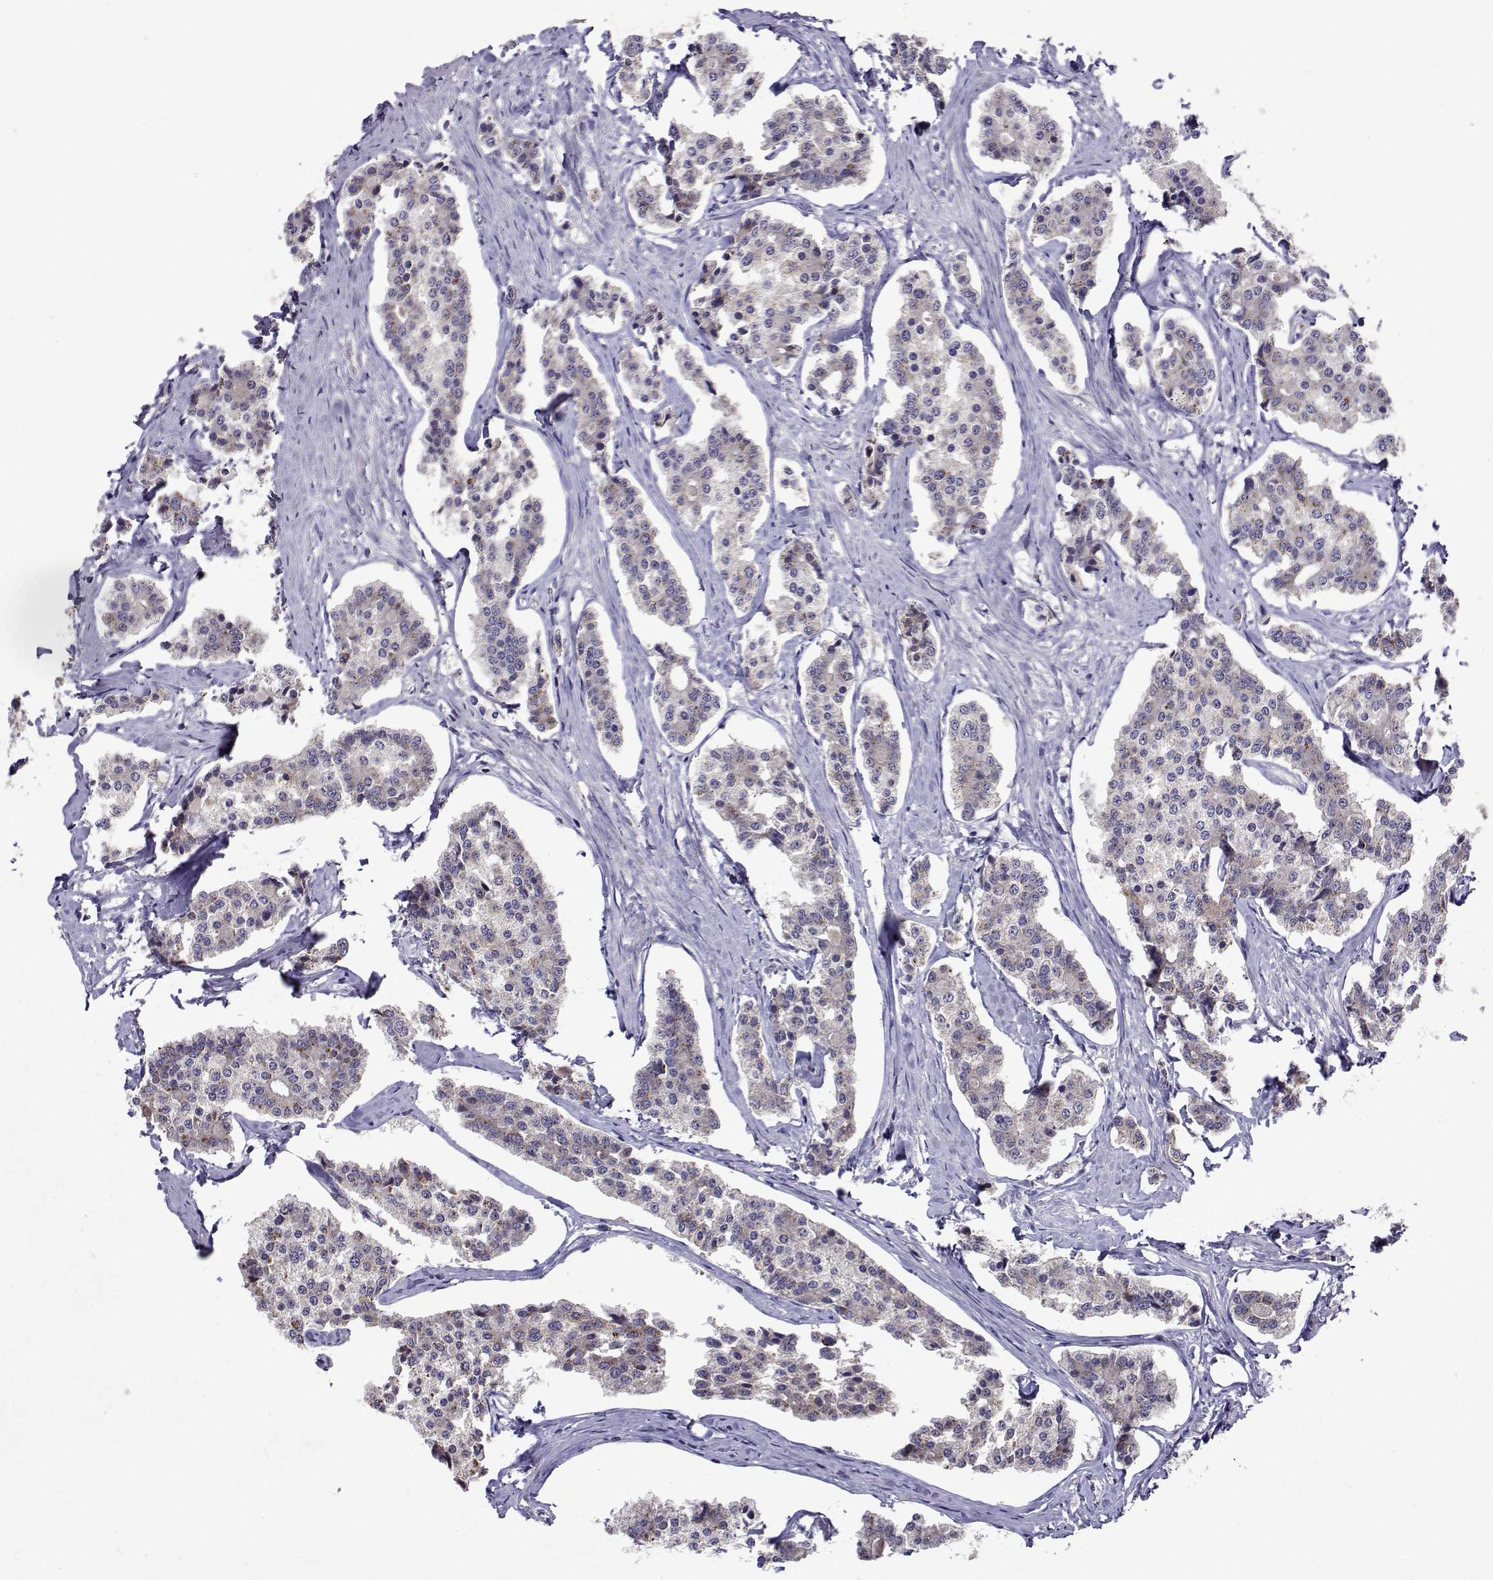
{"staining": {"intensity": "negative", "quantity": "none", "location": "none"}, "tissue": "carcinoid", "cell_type": "Tumor cells", "image_type": "cancer", "snomed": [{"axis": "morphology", "description": "Carcinoid, malignant, NOS"}, {"axis": "topography", "description": "Small intestine"}], "caption": "An image of carcinoid (malignant) stained for a protein displays no brown staining in tumor cells.", "gene": "TARBP2", "patient": {"sex": "female", "age": 65}}